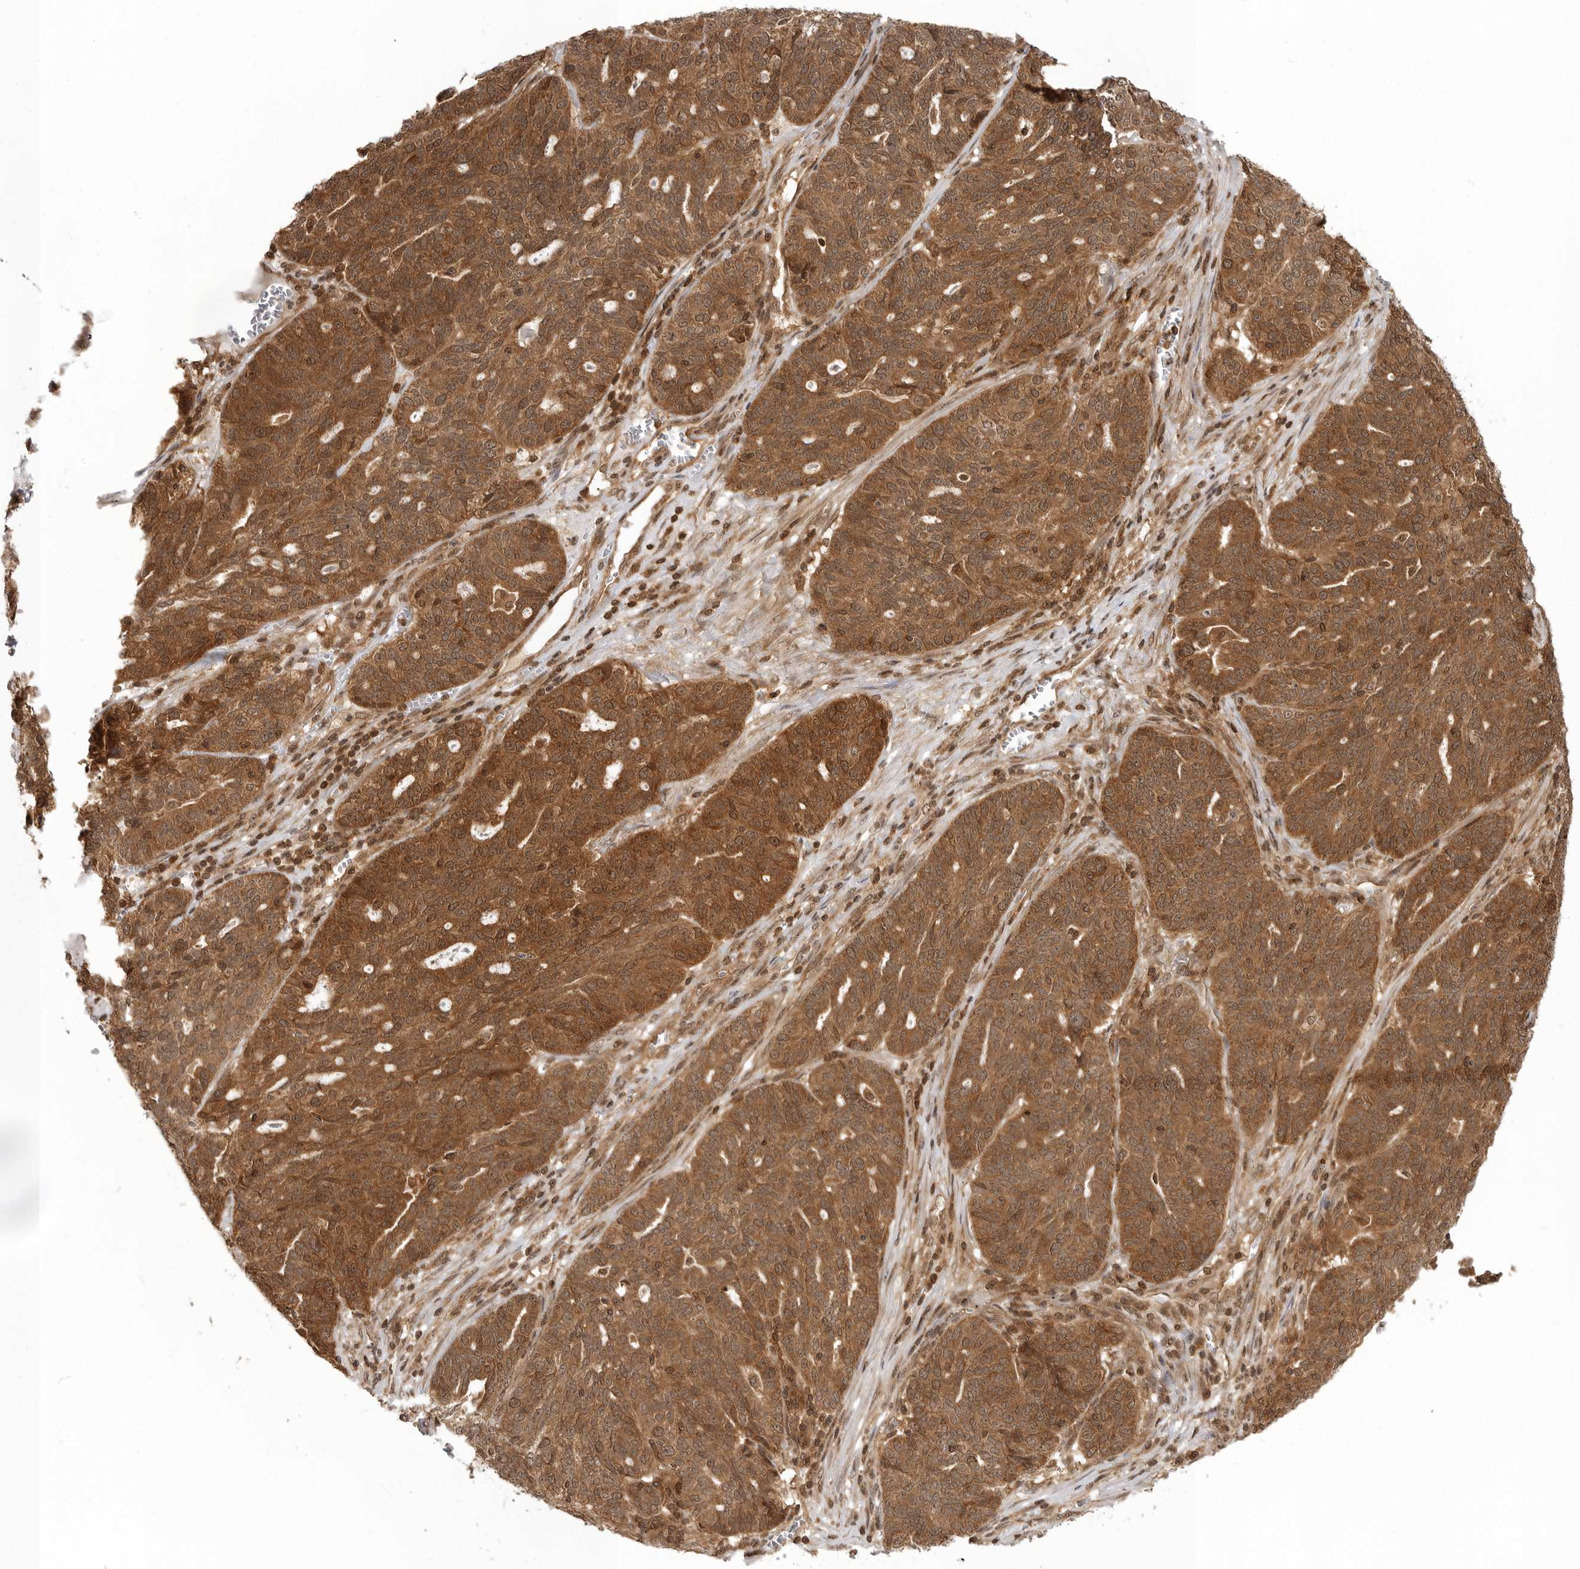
{"staining": {"intensity": "strong", "quantity": ">75%", "location": "cytoplasmic/membranous"}, "tissue": "ovarian cancer", "cell_type": "Tumor cells", "image_type": "cancer", "snomed": [{"axis": "morphology", "description": "Cystadenocarcinoma, serous, NOS"}, {"axis": "topography", "description": "Ovary"}], "caption": "Ovarian cancer tissue shows strong cytoplasmic/membranous positivity in about >75% of tumor cells", "gene": "SZRD1", "patient": {"sex": "female", "age": 59}}